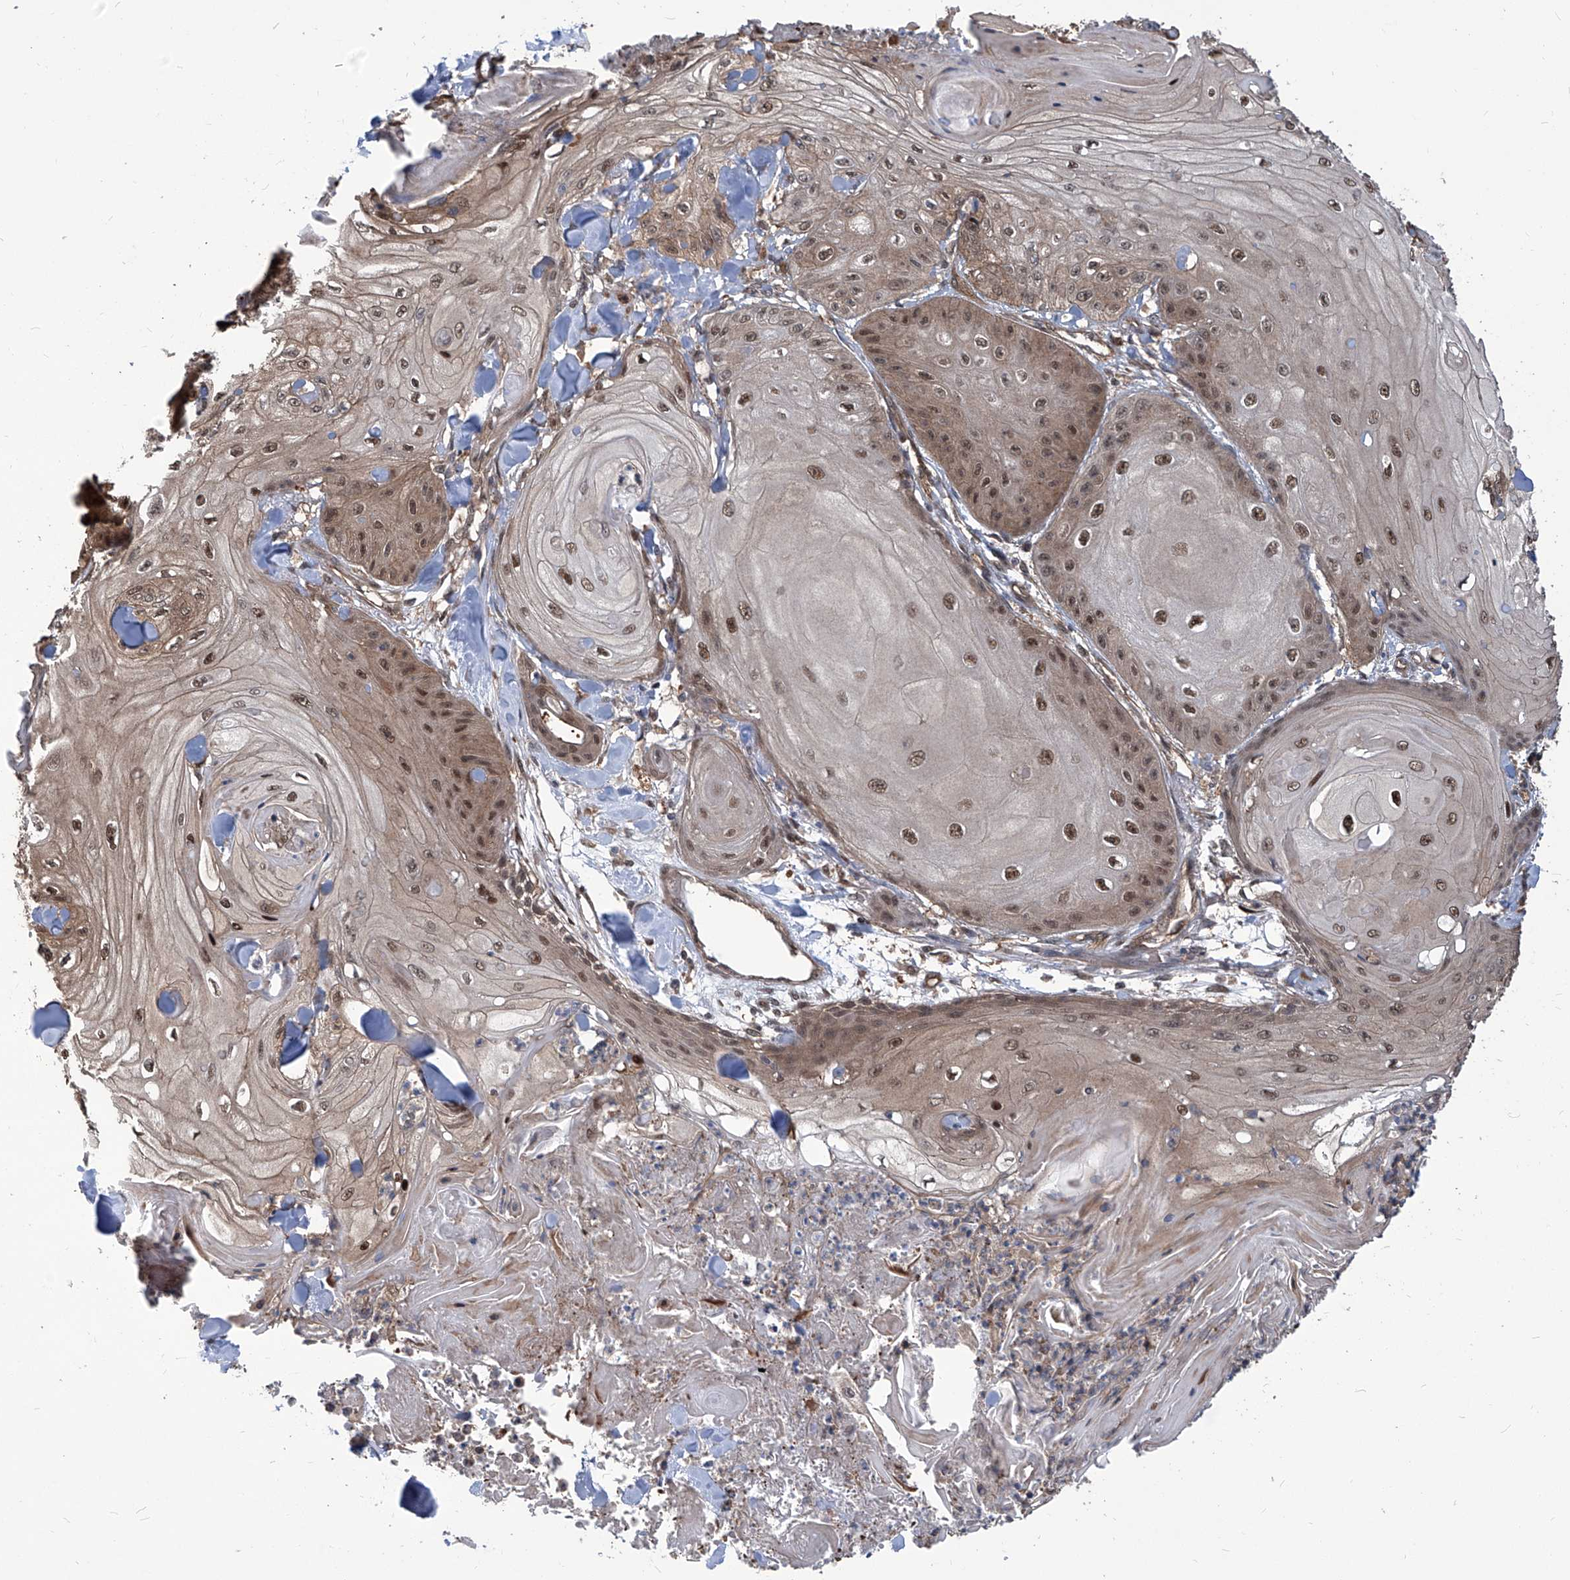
{"staining": {"intensity": "moderate", "quantity": ">75%", "location": "cytoplasmic/membranous,nuclear"}, "tissue": "skin cancer", "cell_type": "Tumor cells", "image_type": "cancer", "snomed": [{"axis": "morphology", "description": "Squamous cell carcinoma, NOS"}, {"axis": "topography", "description": "Skin"}], "caption": "Immunohistochemistry of skin cancer (squamous cell carcinoma) reveals medium levels of moderate cytoplasmic/membranous and nuclear positivity in about >75% of tumor cells.", "gene": "PSMB1", "patient": {"sex": "male", "age": 74}}